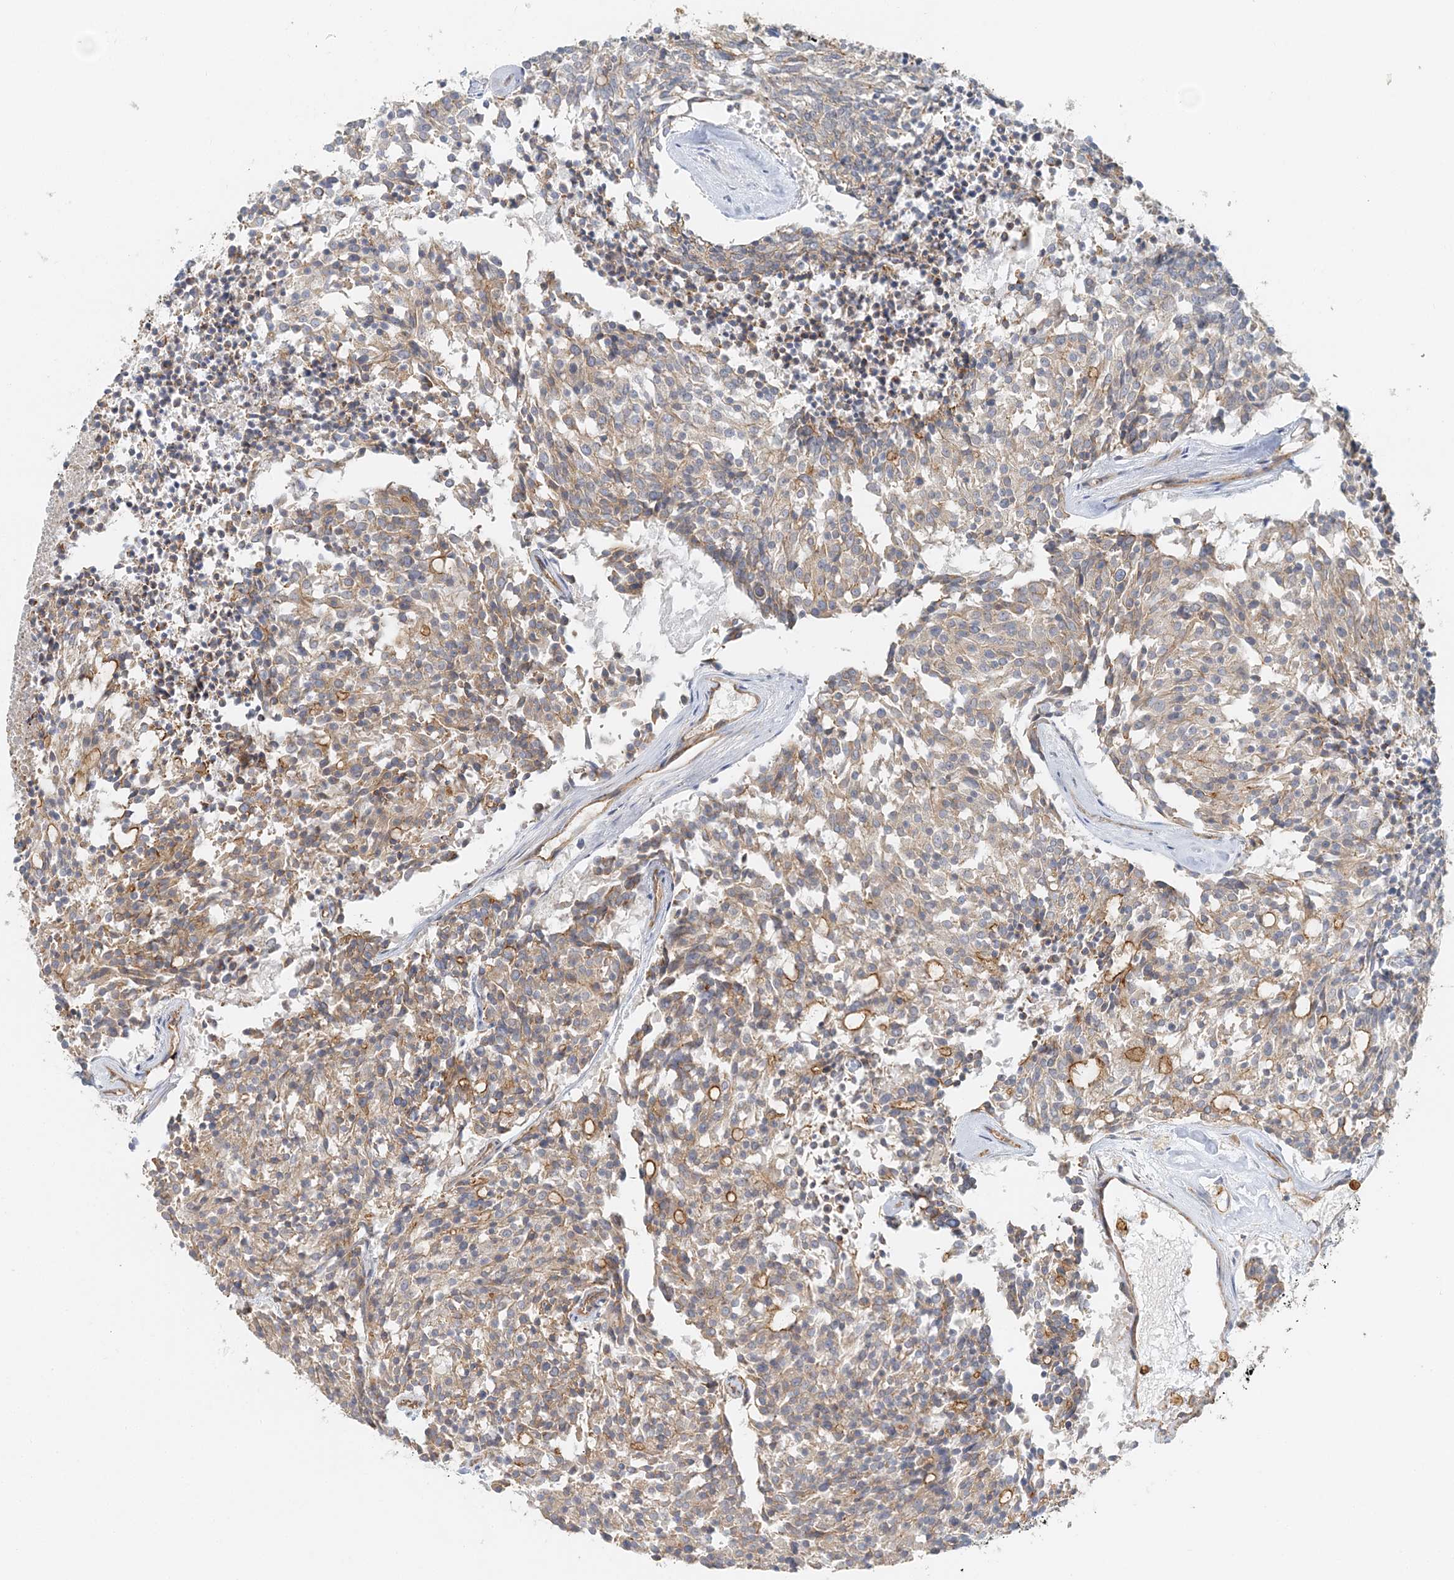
{"staining": {"intensity": "moderate", "quantity": "<25%", "location": "cytoplasmic/membranous"}, "tissue": "carcinoid", "cell_type": "Tumor cells", "image_type": "cancer", "snomed": [{"axis": "morphology", "description": "Carcinoid, malignant, NOS"}, {"axis": "topography", "description": "Pancreas"}], "caption": "A histopathology image showing moderate cytoplasmic/membranous positivity in approximately <25% of tumor cells in malignant carcinoid, as visualized by brown immunohistochemical staining.", "gene": "DNAH1", "patient": {"sex": "female", "age": 54}}